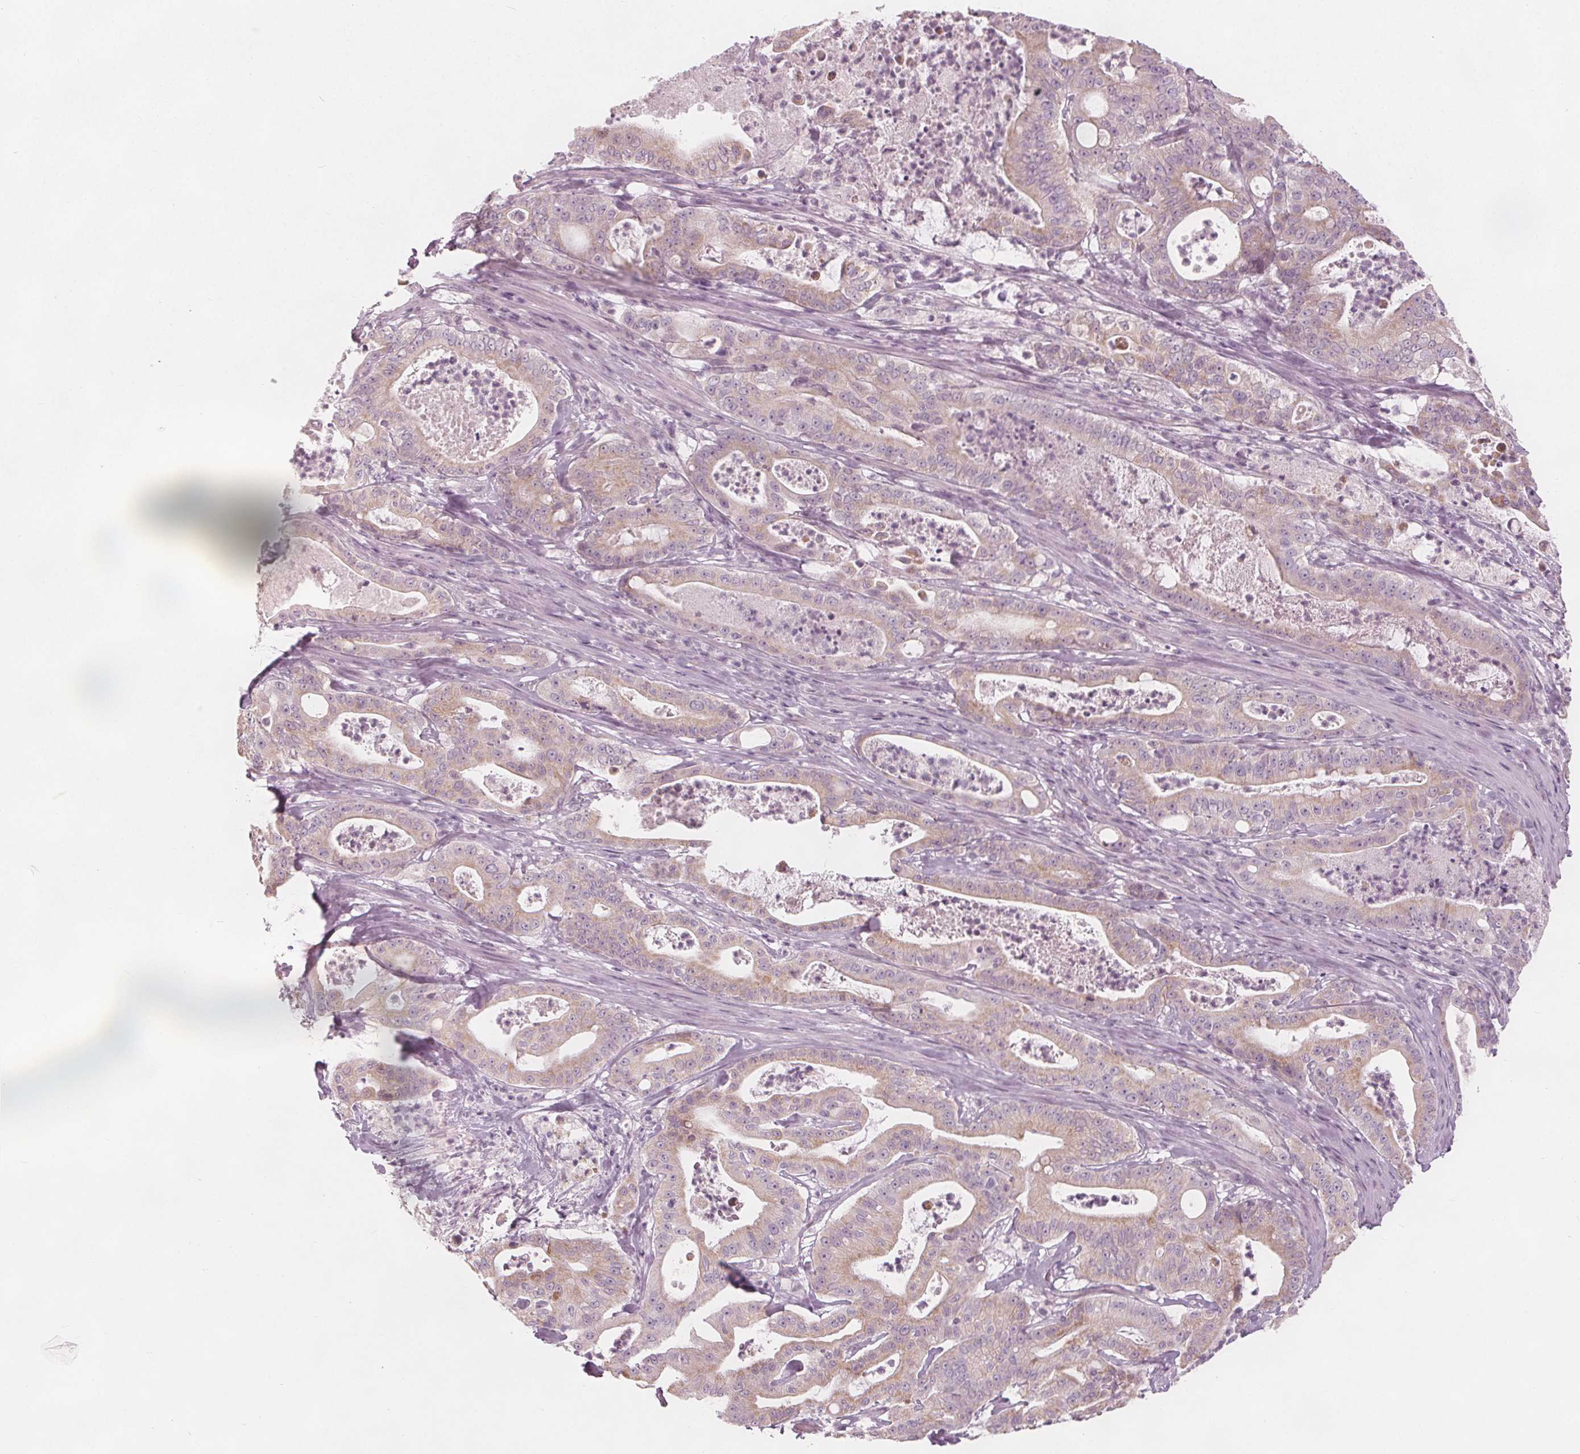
{"staining": {"intensity": "weak", "quantity": "25%-75%", "location": "cytoplasmic/membranous"}, "tissue": "pancreatic cancer", "cell_type": "Tumor cells", "image_type": "cancer", "snomed": [{"axis": "morphology", "description": "Adenocarcinoma, NOS"}, {"axis": "topography", "description": "Pancreas"}], "caption": "A histopathology image showing weak cytoplasmic/membranous positivity in approximately 25%-75% of tumor cells in pancreatic cancer (adenocarcinoma), as visualized by brown immunohistochemical staining.", "gene": "BRSK1", "patient": {"sex": "male", "age": 71}}